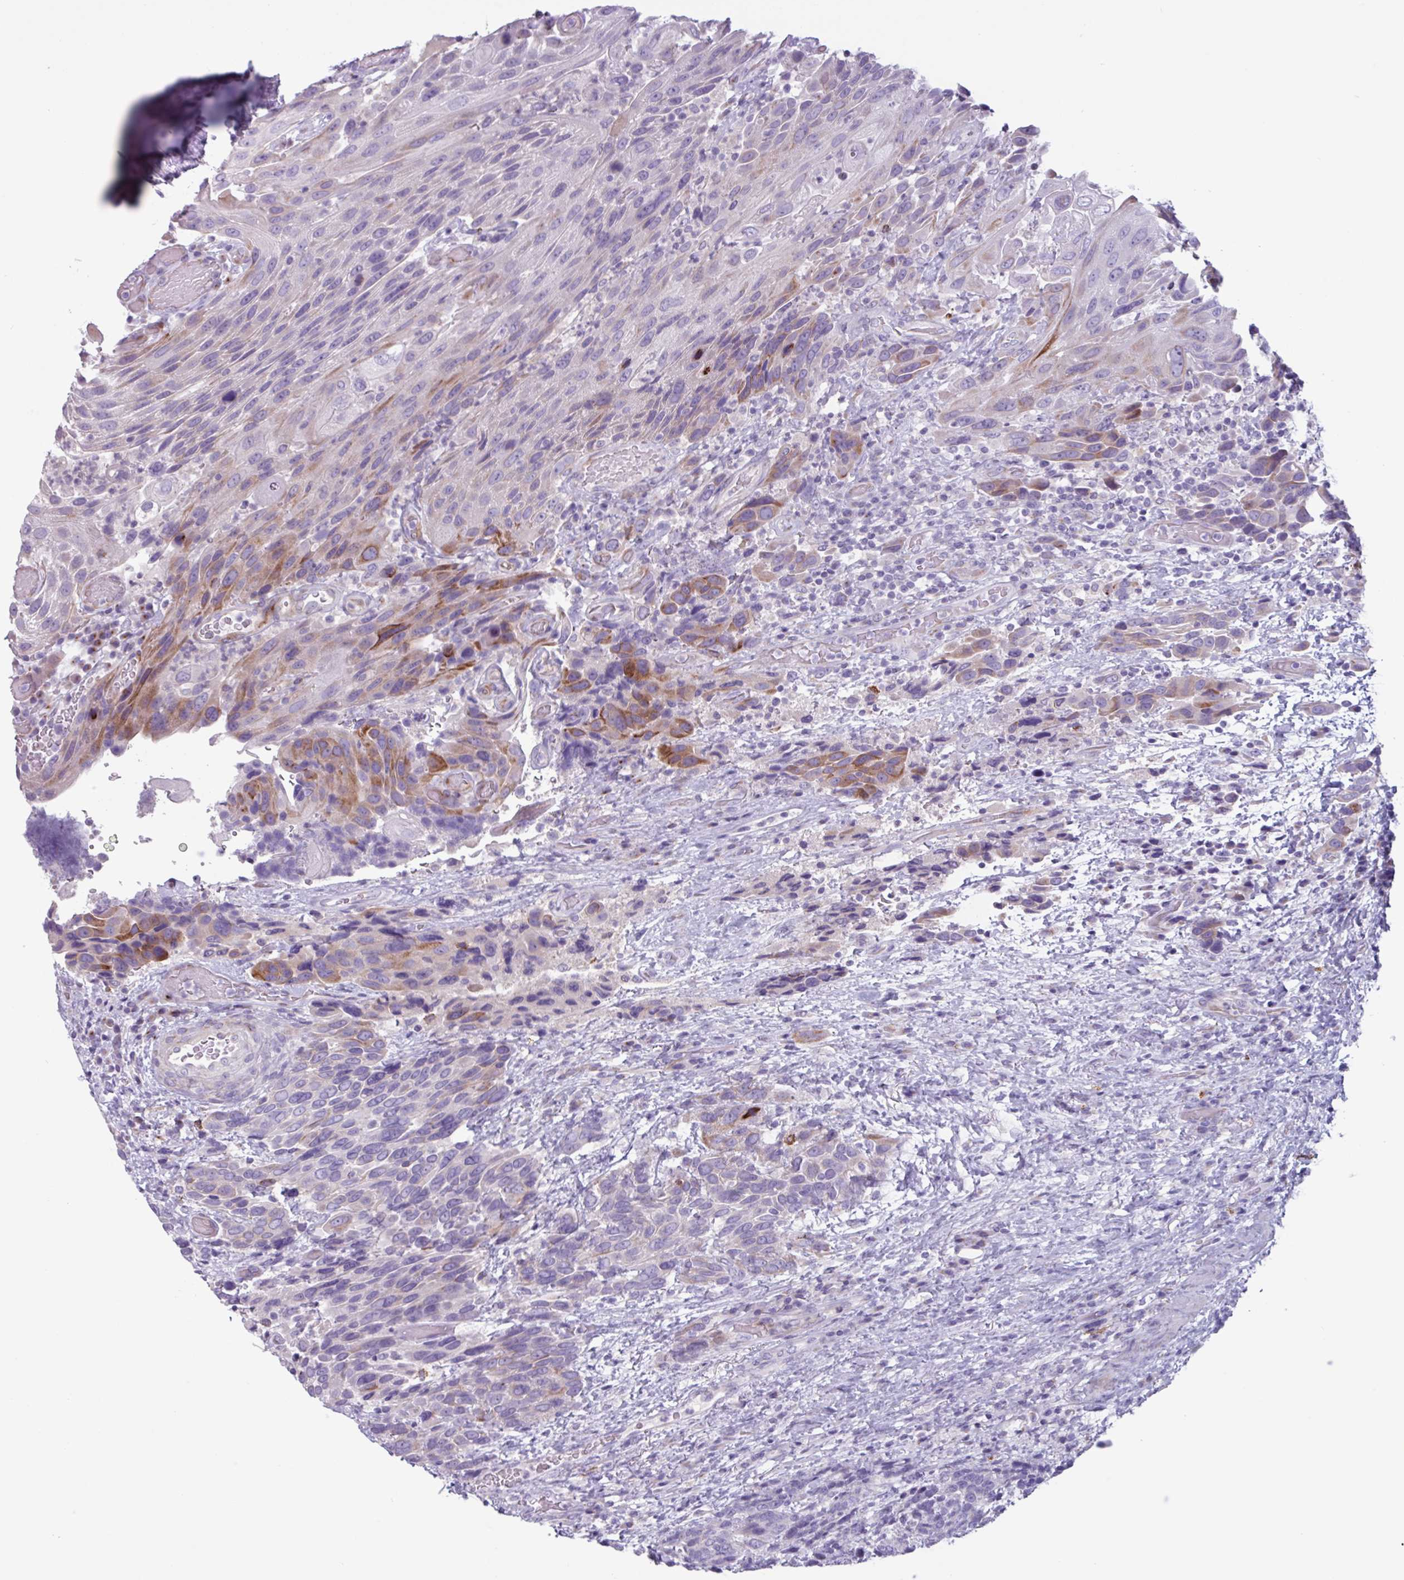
{"staining": {"intensity": "moderate", "quantity": "<25%", "location": "cytoplasmic/membranous"}, "tissue": "urothelial cancer", "cell_type": "Tumor cells", "image_type": "cancer", "snomed": [{"axis": "morphology", "description": "Urothelial carcinoma, High grade"}, {"axis": "topography", "description": "Urinary bladder"}], "caption": "The image shows staining of high-grade urothelial carcinoma, revealing moderate cytoplasmic/membranous protein staining (brown color) within tumor cells.", "gene": "ADGRE1", "patient": {"sex": "female", "age": 70}}